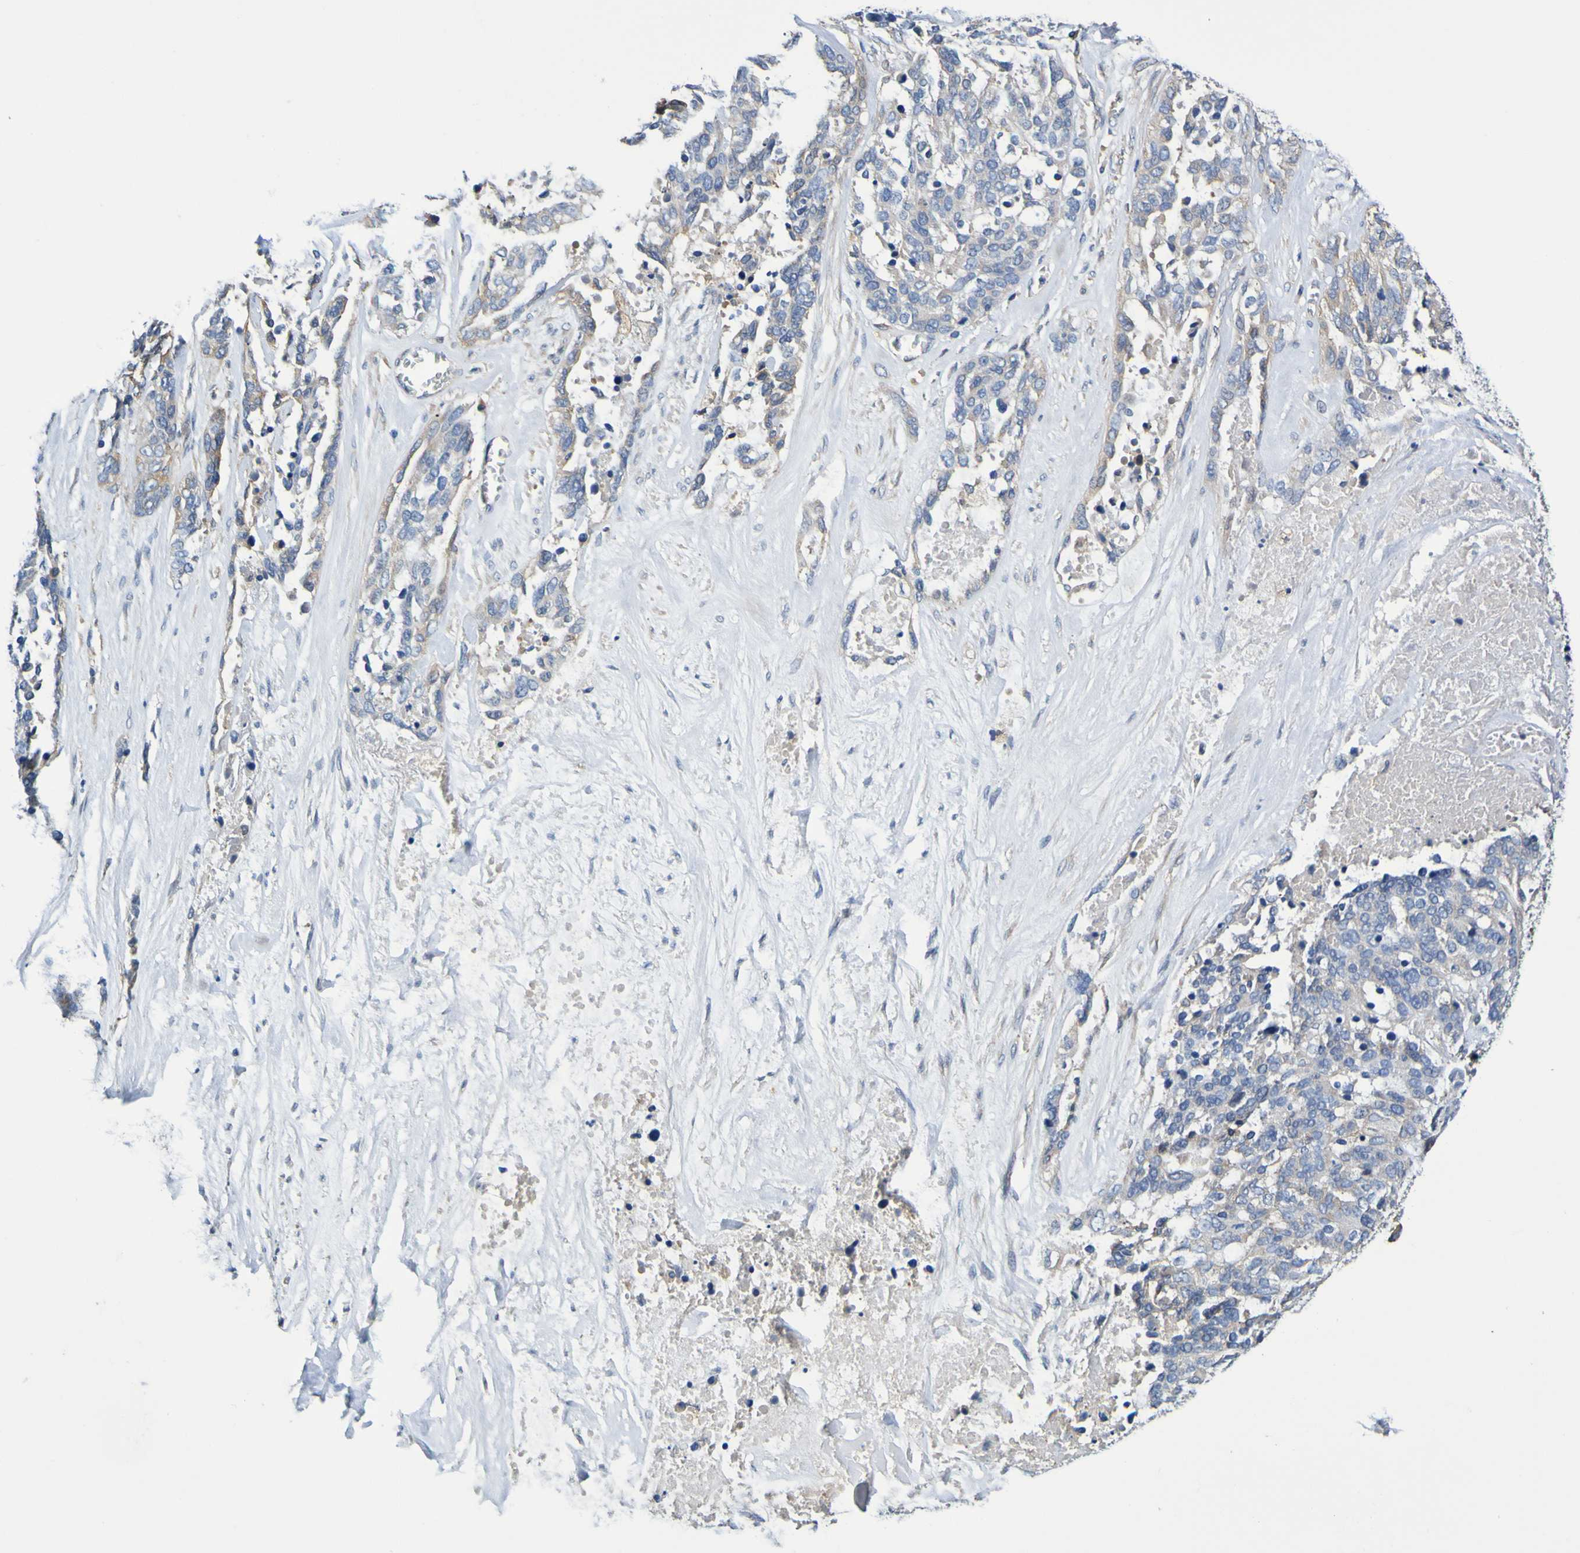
{"staining": {"intensity": "weak", "quantity": ">75%", "location": "cytoplasmic/membranous"}, "tissue": "ovarian cancer", "cell_type": "Tumor cells", "image_type": "cancer", "snomed": [{"axis": "morphology", "description": "Cystadenocarcinoma, serous, NOS"}, {"axis": "topography", "description": "Ovary"}], "caption": "Brown immunohistochemical staining in ovarian cancer (serous cystadenocarcinoma) displays weak cytoplasmic/membranous staining in approximately >75% of tumor cells.", "gene": "METAP2", "patient": {"sex": "female", "age": 44}}